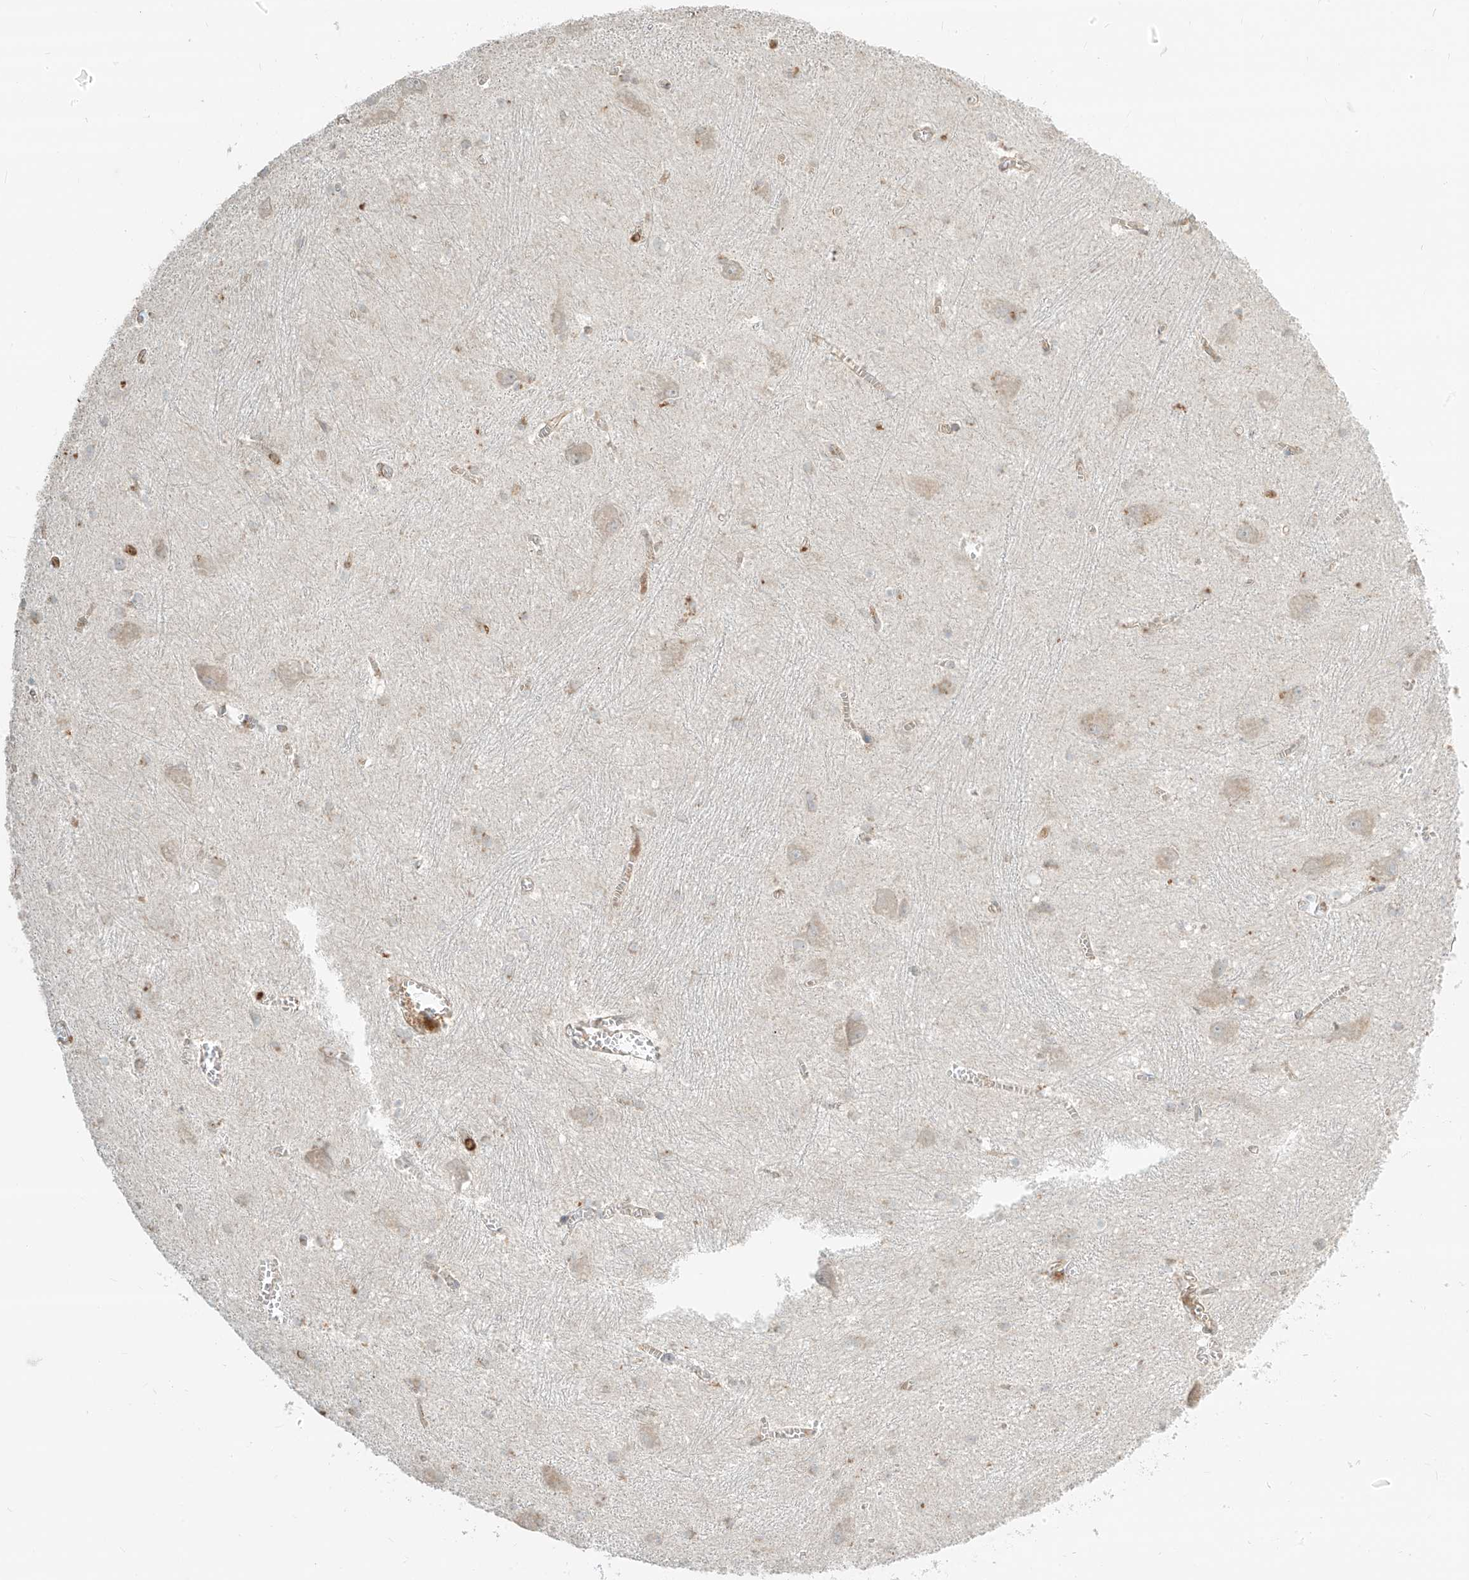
{"staining": {"intensity": "moderate", "quantity": "<25%", "location": "cytoplasmic/membranous"}, "tissue": "caudate", "cell_type": "Glial cells", "image_type": "normal", "snomed": [{"axis": "morphology", "description": "Normal tissue, NOS"}, {"axis": "topography", "description": "Lateral ventricle wall"}], "caption": "Protein staining demonstrates moderate cytoplasmic/membranous positivity in about <25% of glial cells in benign caudate.", "gene": "CCDC115", "patient": {"sex": "male", "age": 37}}